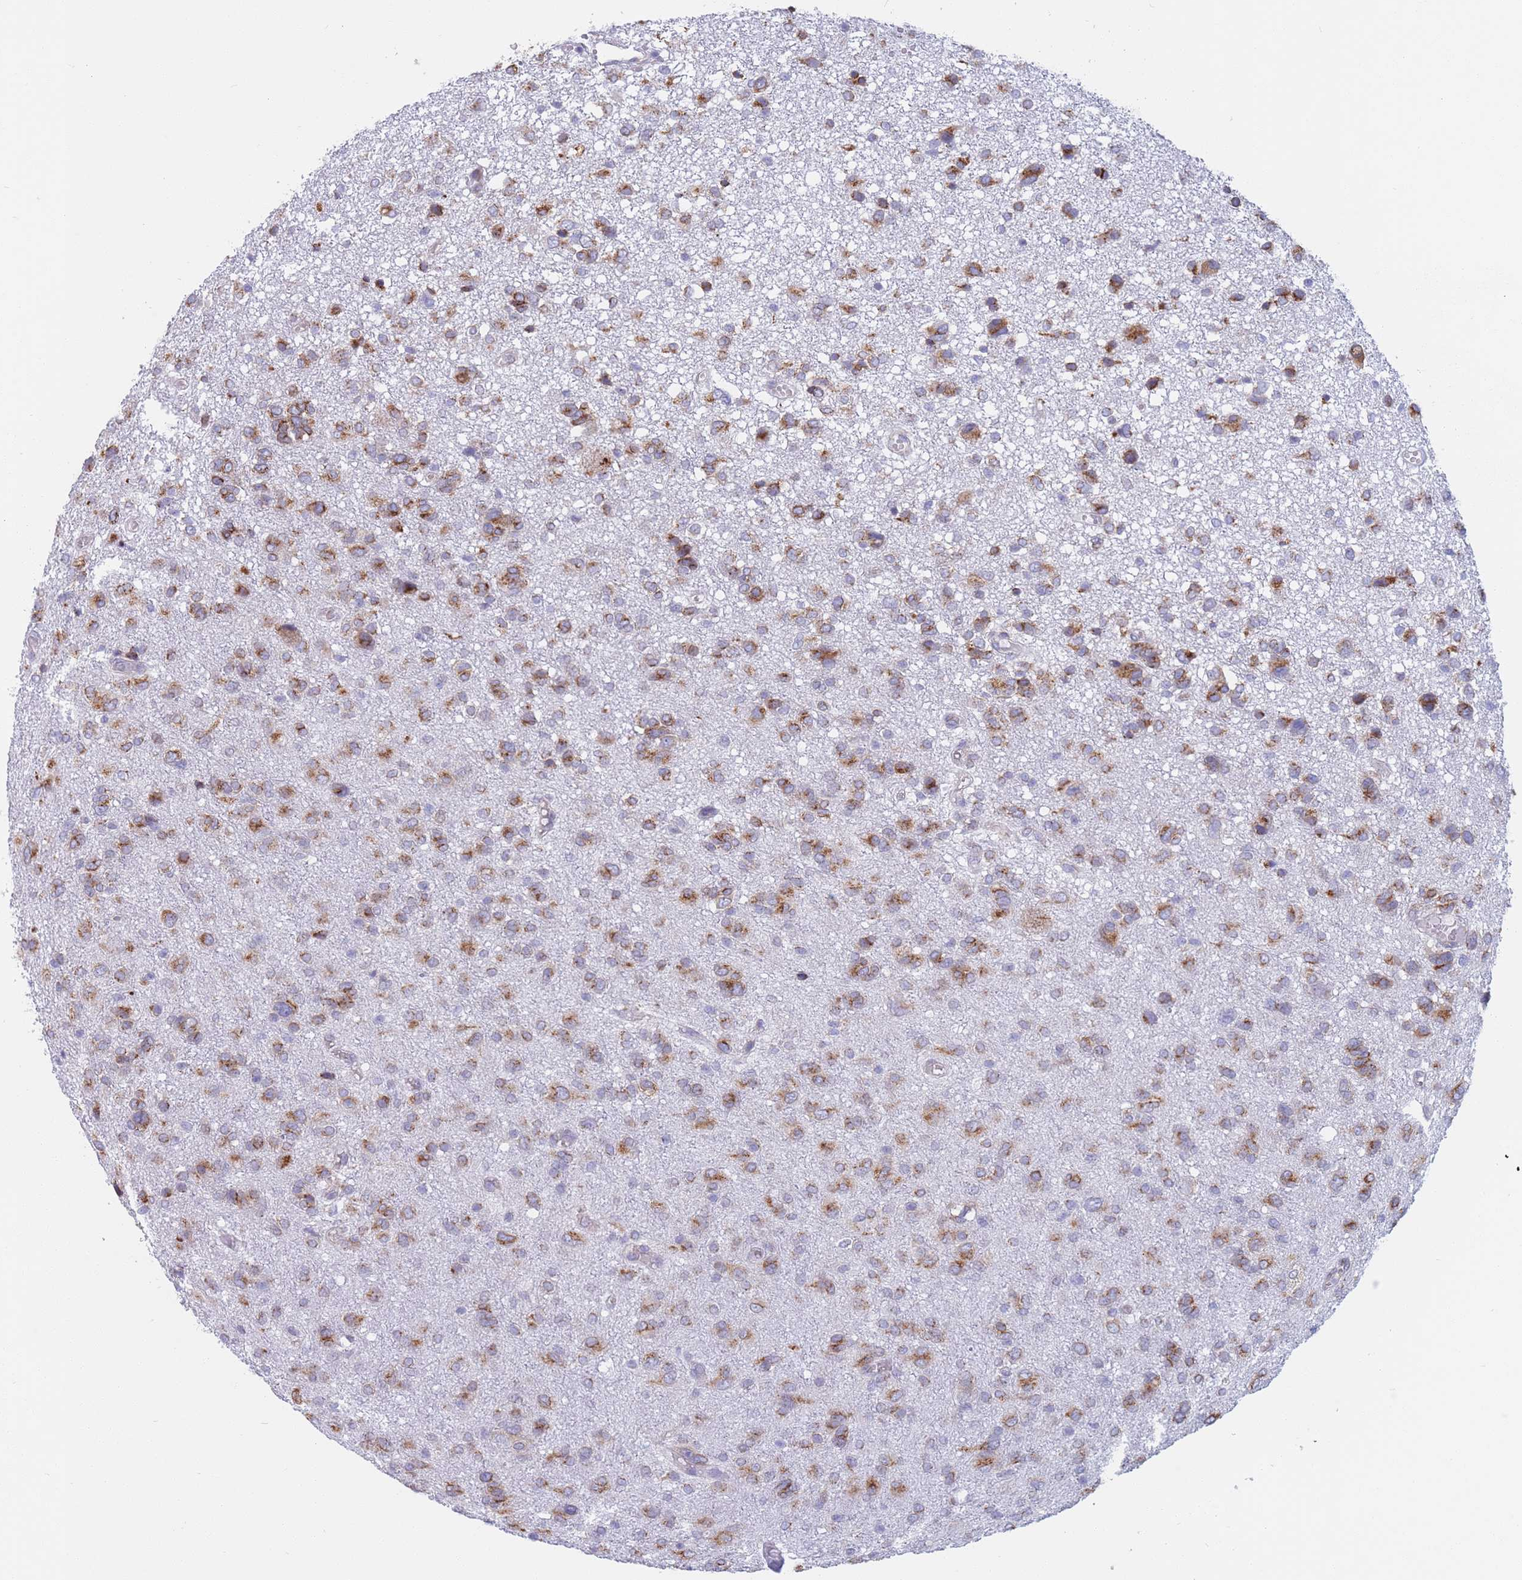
{"staining": {"intensity": "moderate", "quantity": ">75%", "location": "cytoplasmic/membranous"}, "tissue": "glioma", "cell_type": "Tumor cells", "image_type": "cancer", "snomed": [{"axis": "morphology", "description": "Glioma, malignant, High grade"}, {"axis": "topography", "description": "Brain"}], "caption": "This photomicrograph exhibits immunohistochemistry (IHC) staining of glioma, with medium moderate cytoplasmic/membranous staining in about >75% of tumor cells.", "gene": "MRPL30", "patient": {"sex": "female", "age": 59}}